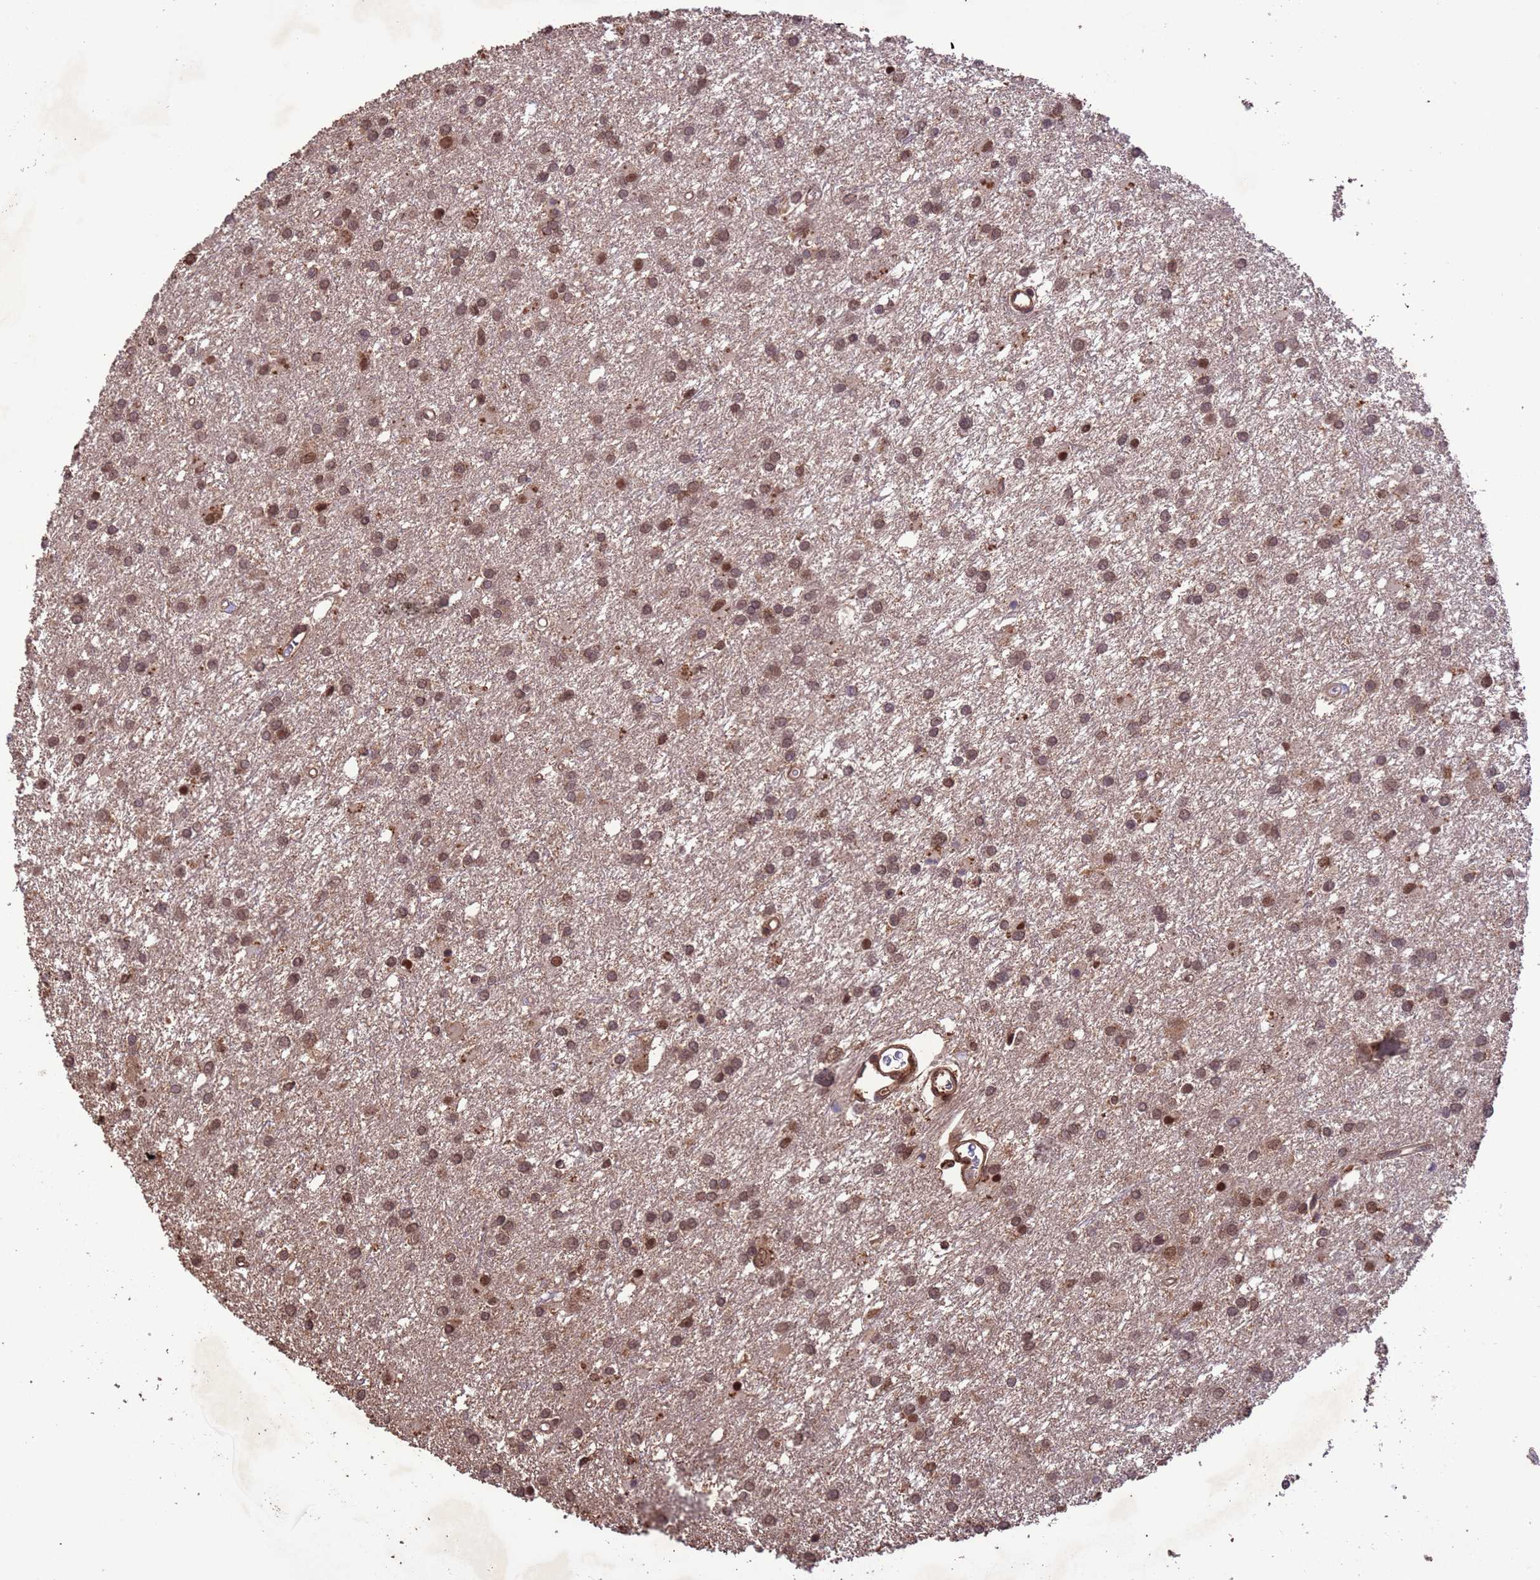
{"staining": {"intensity": "moderate", "quantity": ">75%", "location": "nuclear"}, "tissue": "glioma", "cell_type": "Tumor cells", "image_type": "cancer", "snomed": [{"axis": "morphology", "description": "Glioma, malignant, High grade"}, {"axis": "topography", "description": "Brain"}], "caption": "IHC (DAB (3,3'-diaminobenzidine)) staining of glioma shows moderate nuclear protein positivity in about >75% of tumor cells.", "gene": "VSTM4", "patient": {"sex": "female", "age": 50}}